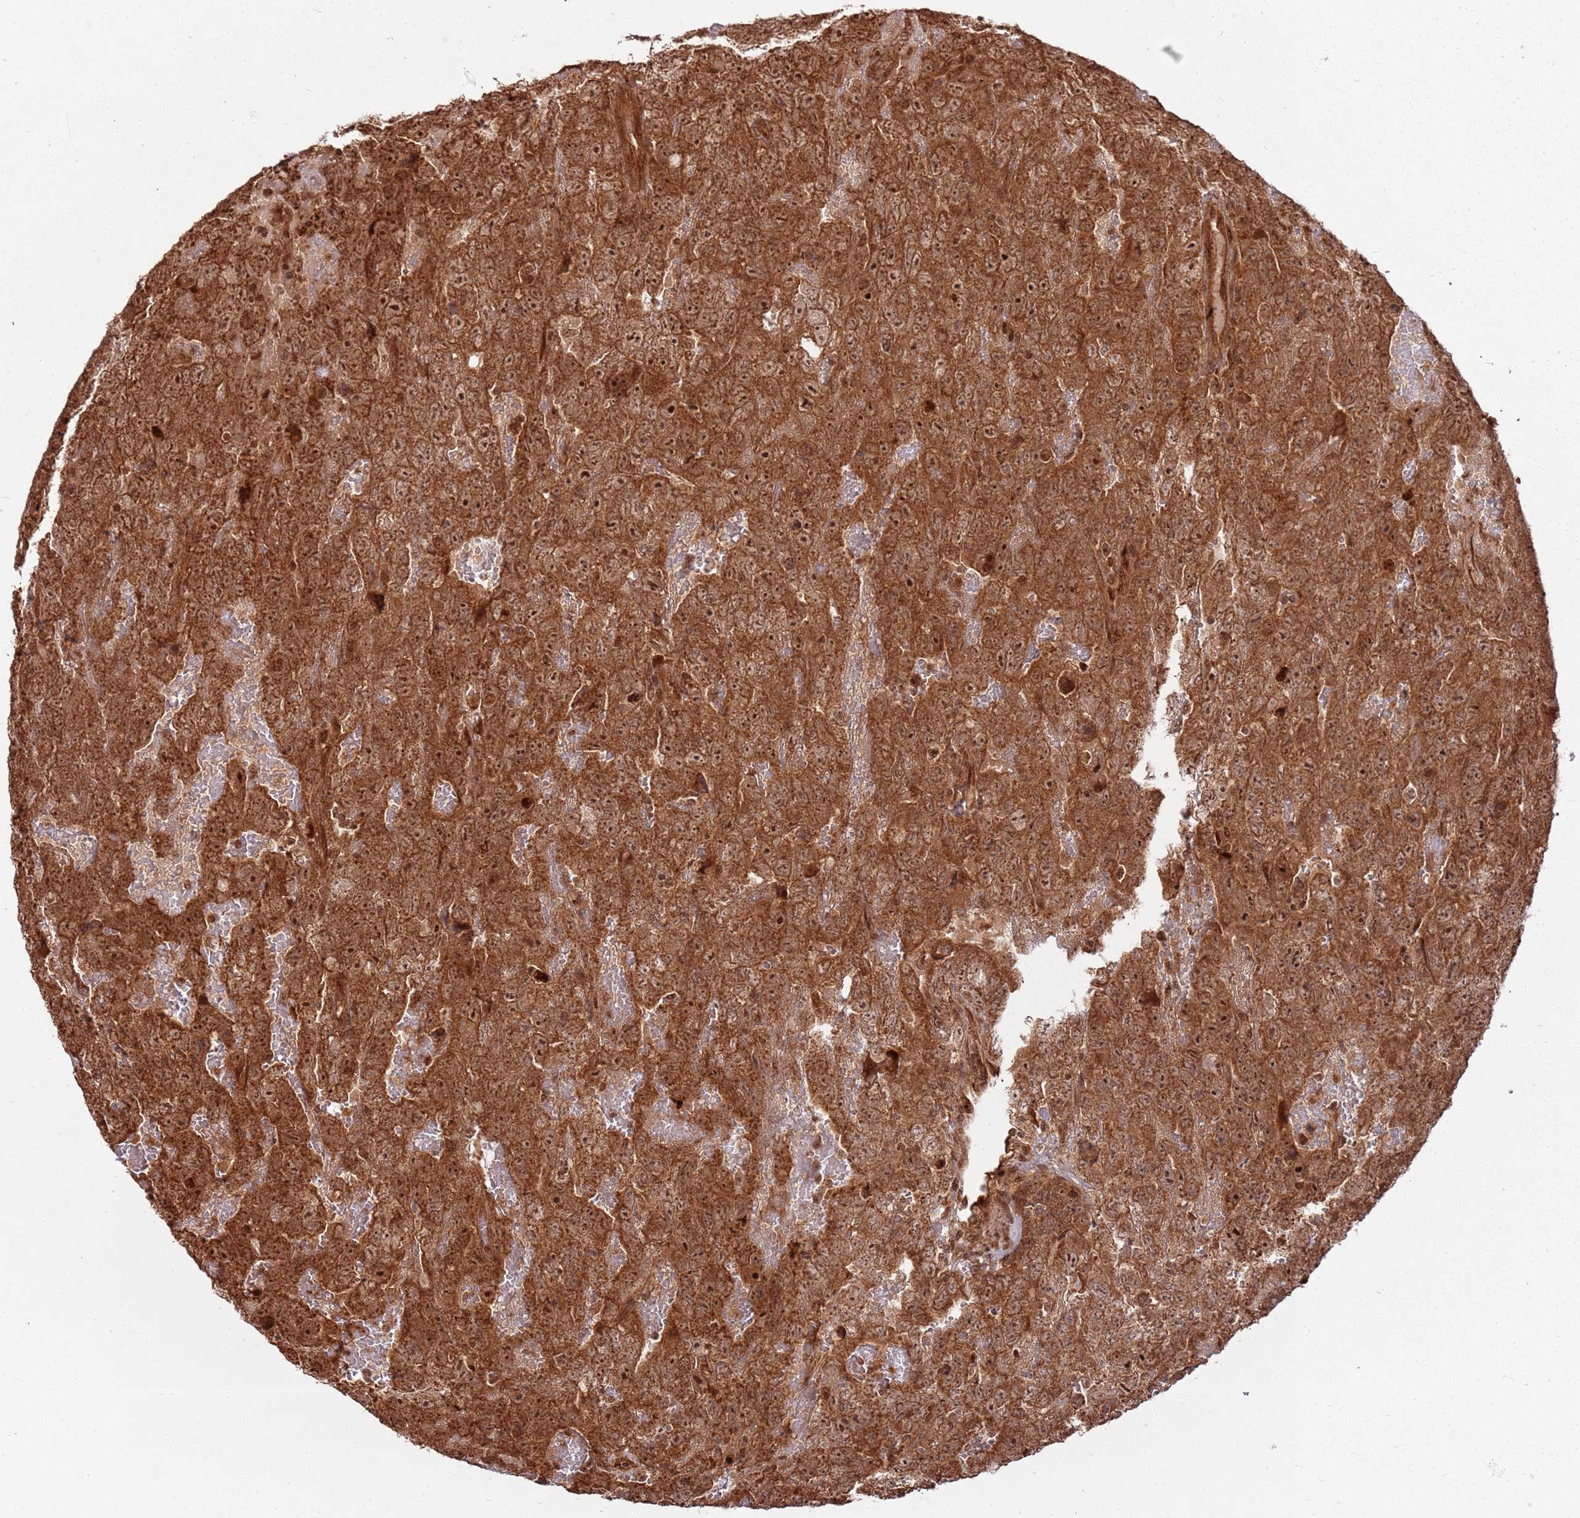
{"staining": {"intensity": "strong", "quantity": ">75%", "location": "cytoplasmic/membranous,nuclear"}, "tissue": "testis cancer", "cell_type": "Tumor cells", "image_type": "cancer", "snomed": [{"axis": "morphology", "description": "Carcinoma, Embryonal, NOS"}, {"axis": "topography", "description": "Testis"}], "caption": "There is high levels of strong cytoplasmic/membranous and nuclear positivity in tumor cells of testis cancer (embryonal carcinoma), as demonstrated by immunohistochemical staining (brown color).", "gene": "TBC1D13", "patient": {"sex": "male", "age": 45}}